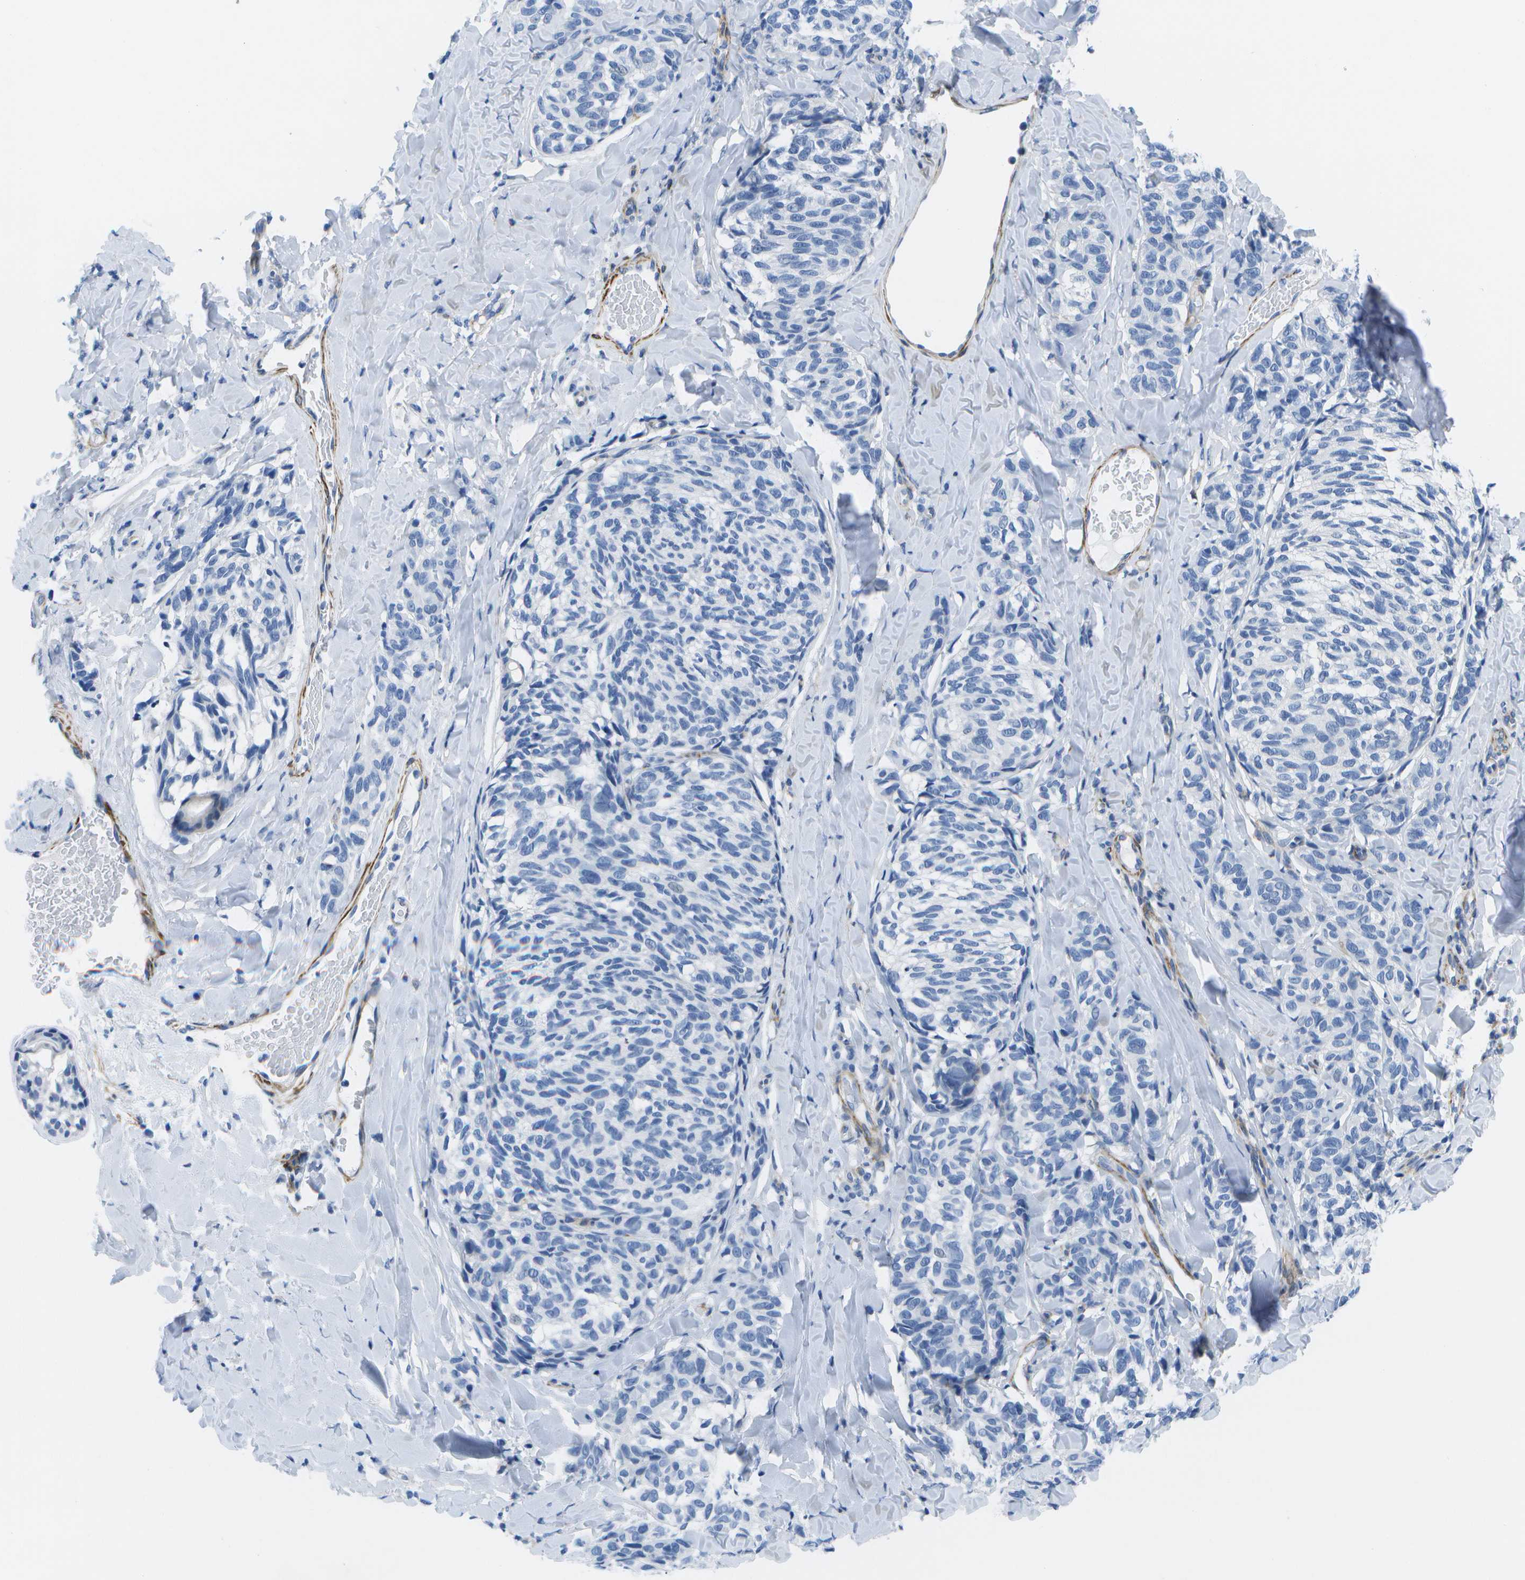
{"staining": {"intensity": "negative", "quantity": "none", "location": "none"}, "tissue": "melanoma", "cell_type": "Tumor cells", "image_type": "cancer", "snomed": [{"axis": "morphology", "description": "Malignant melanoma, NOS"}, {"axis": "topography", "description": "Skin"}], "caption": "Immunohistochemistry (IHC) photomicrograph of neoplastic tissue: melanoma stained with DAB displays no significant protein staining in tumor cells. (DAB immunohistochemistry, high magnification).", "gene": "ADGRG6", "patient": {"sex": "female", "age": 73}}